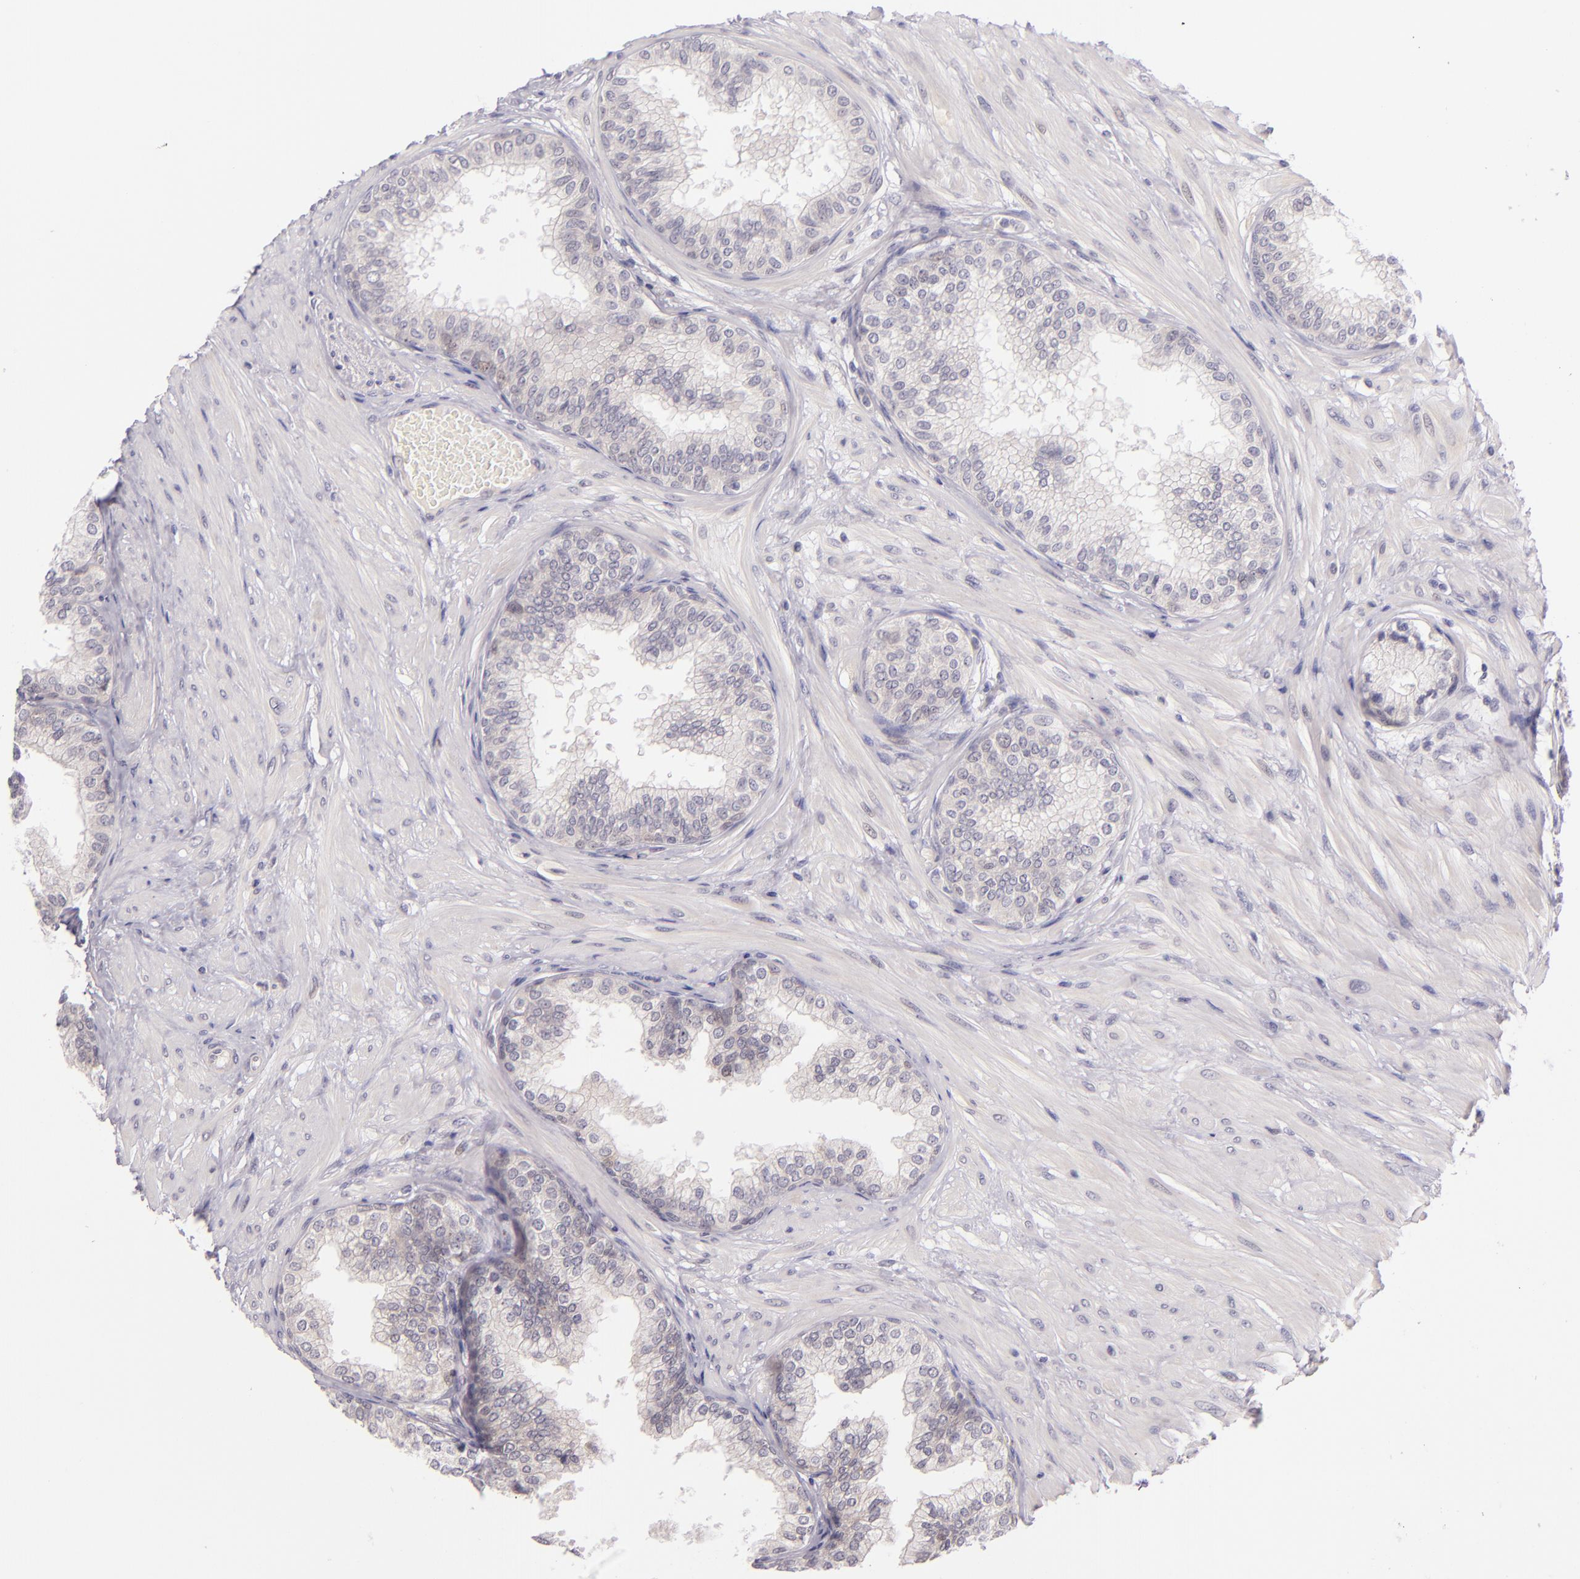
{"staining": {"intensity": "negative", "quantity": "none", "location": "none"}, "tissue": "prostate", "cell_type": "Glandular cells", "image_type": "normal", "snomed": [{"axis": "morphology", "description": "Normal tissue, NOS"}, {"axis": "topography", "description": "Prostate"}], "caption": "High magnification brightfield microscopy of unremarkable prostate stained with DAB (brown) and counterstained with hematoxylin (blue): glandular cells show no significant positivity.", "gene": "CSE1L", "patient": {"sex": "male", "age": 60}}